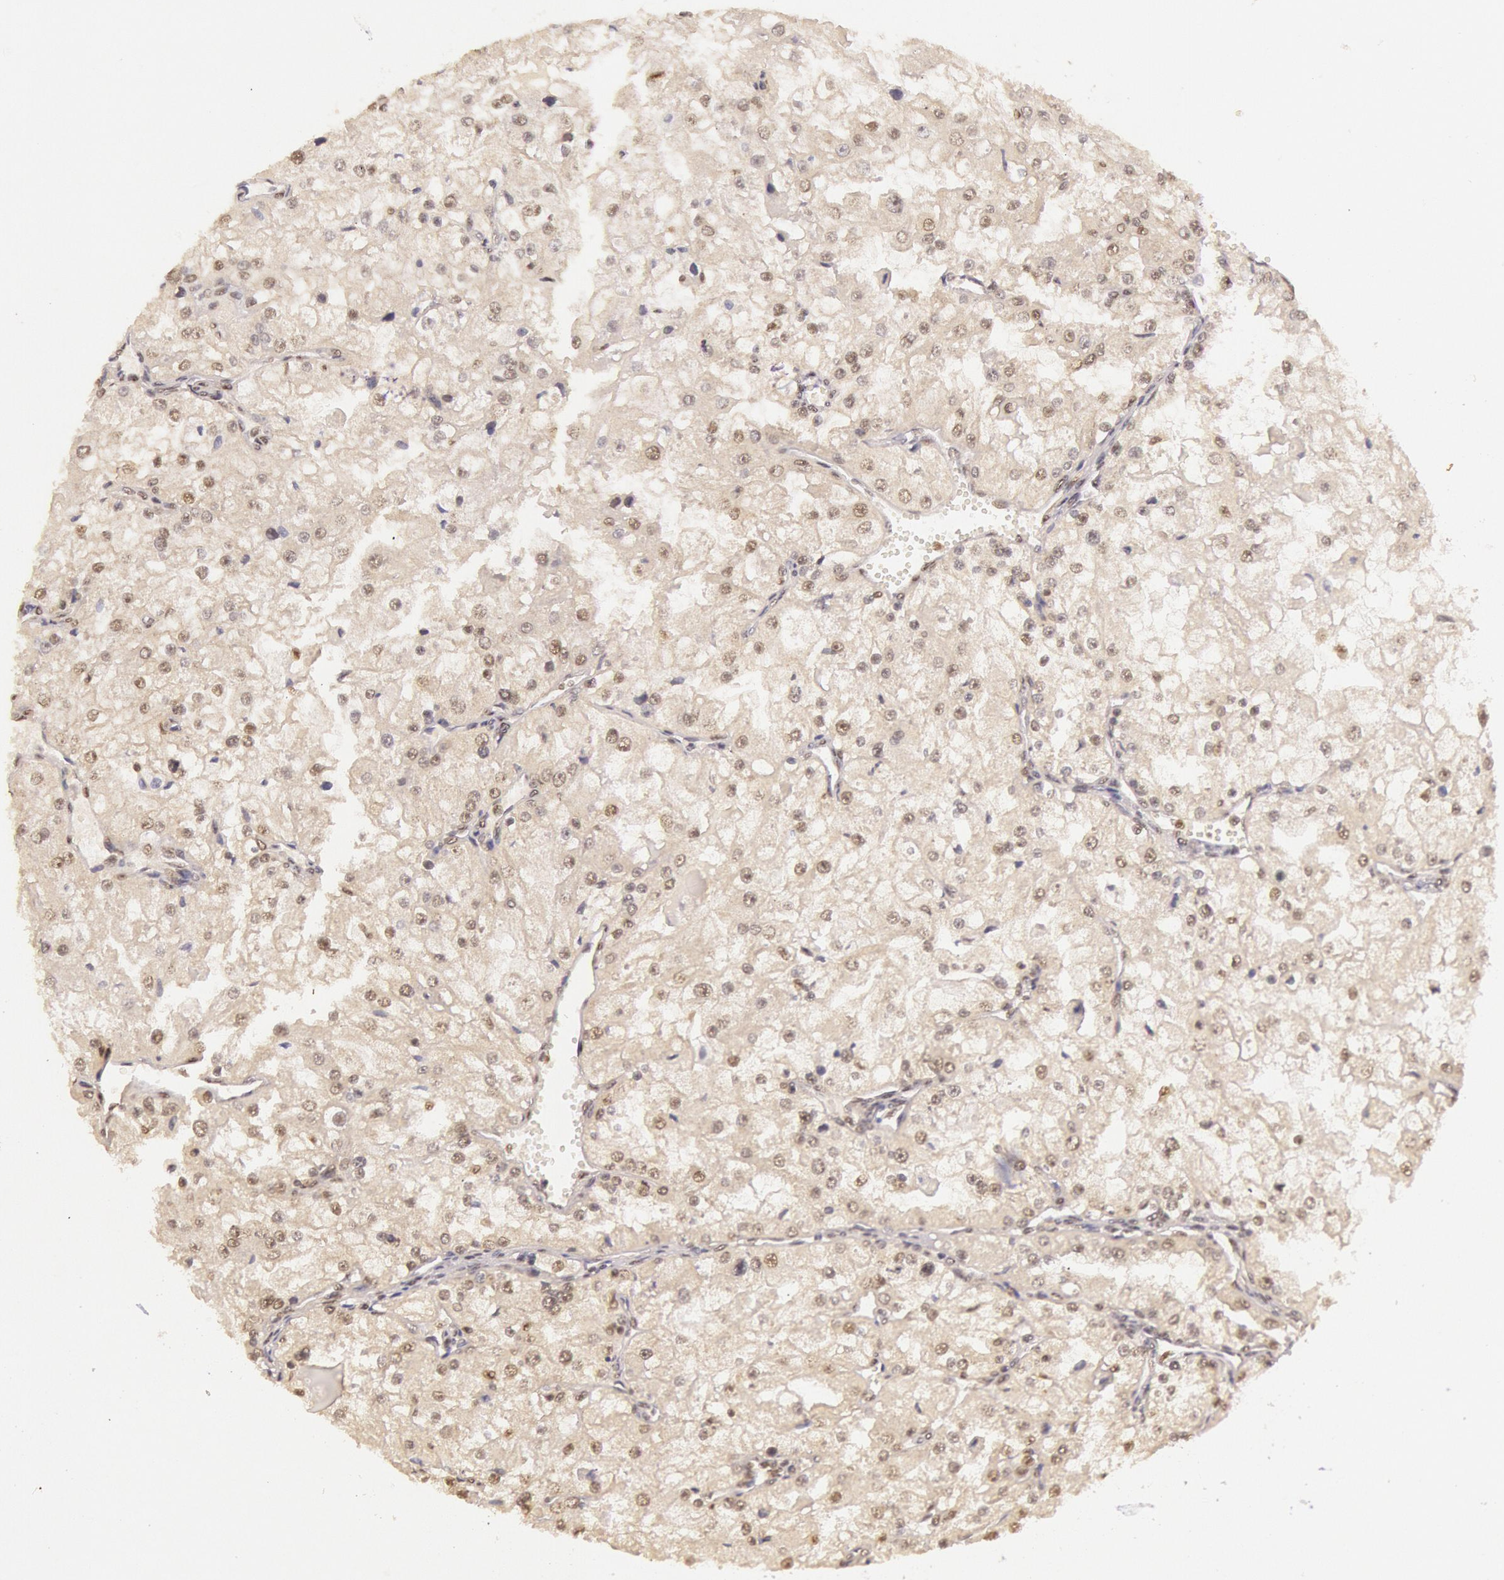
{"staining": {"intensity": "weak", "quantity": ">75%", "location": "cytoplasmic/membranous"}, "tissue": "renal cancer", "cell_type": "Tumor cells", "image_type": "cancer", "snomed": [{"axis": "morphology", "description": "Adenocarcinoma, NOS"}, {"axis": "topography", "description": "Kidney"}], "caption": "Tumor cells exhibit weak cytoplasmic/membranous staining in approximately >75% of cells in renal cancer (adenocarcinoma).", "gene": "RTL10", "patient": {"sex": "female", "age": 74}}